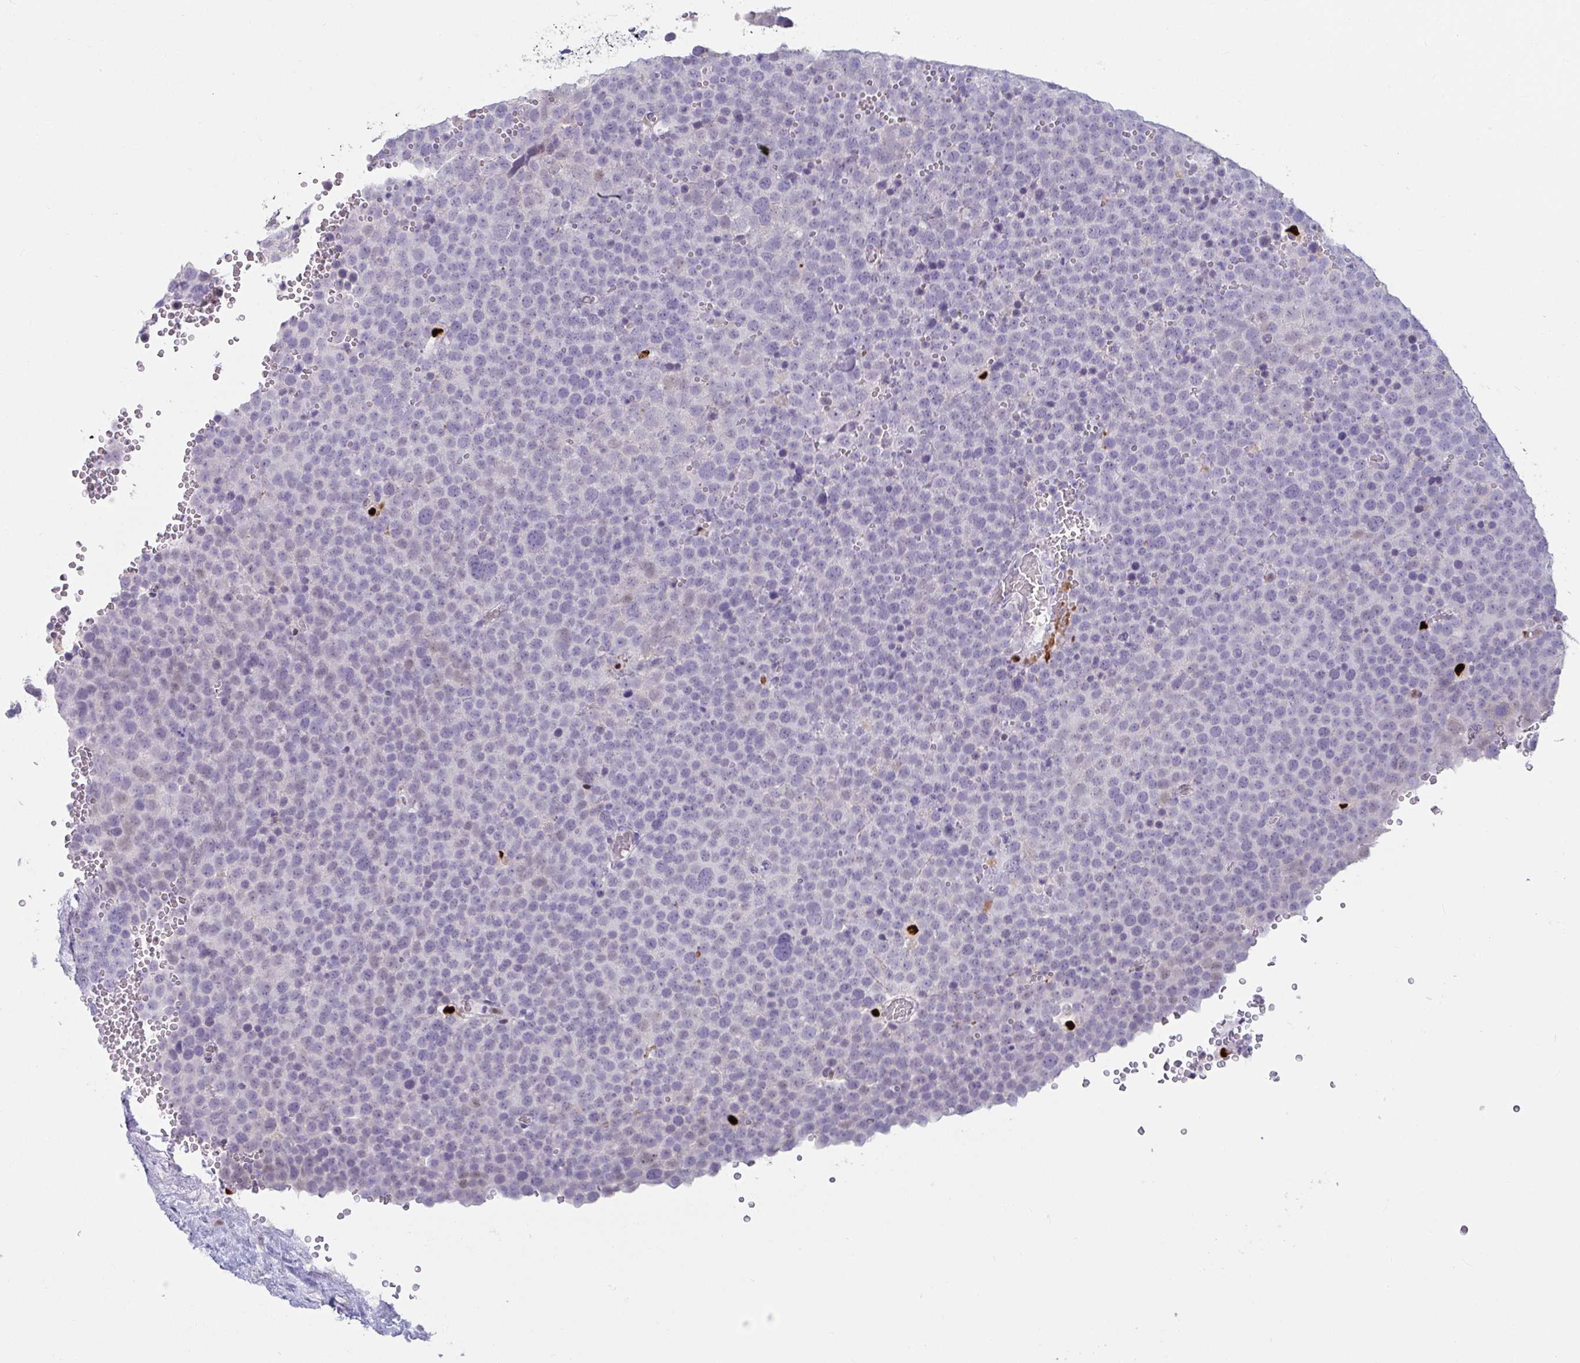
{"staining": {"intensity": "negative", "quantity": "none", "location": "none"}, "tissue": "testis cancer", "cell_type": "Tumor cells", "image_type": "cancer", "snomed": [{"axis": "morphology", "description": "Seminoma, NOS"}, {"axis": "topography", "description": "Testis"}], "caption": "DAB immunohistochemical staining of human testis cancer demonstrates no significant staining in tumor cells.", "gene": "ZNF586", "patient": {"sex": "male", "age": 71}}